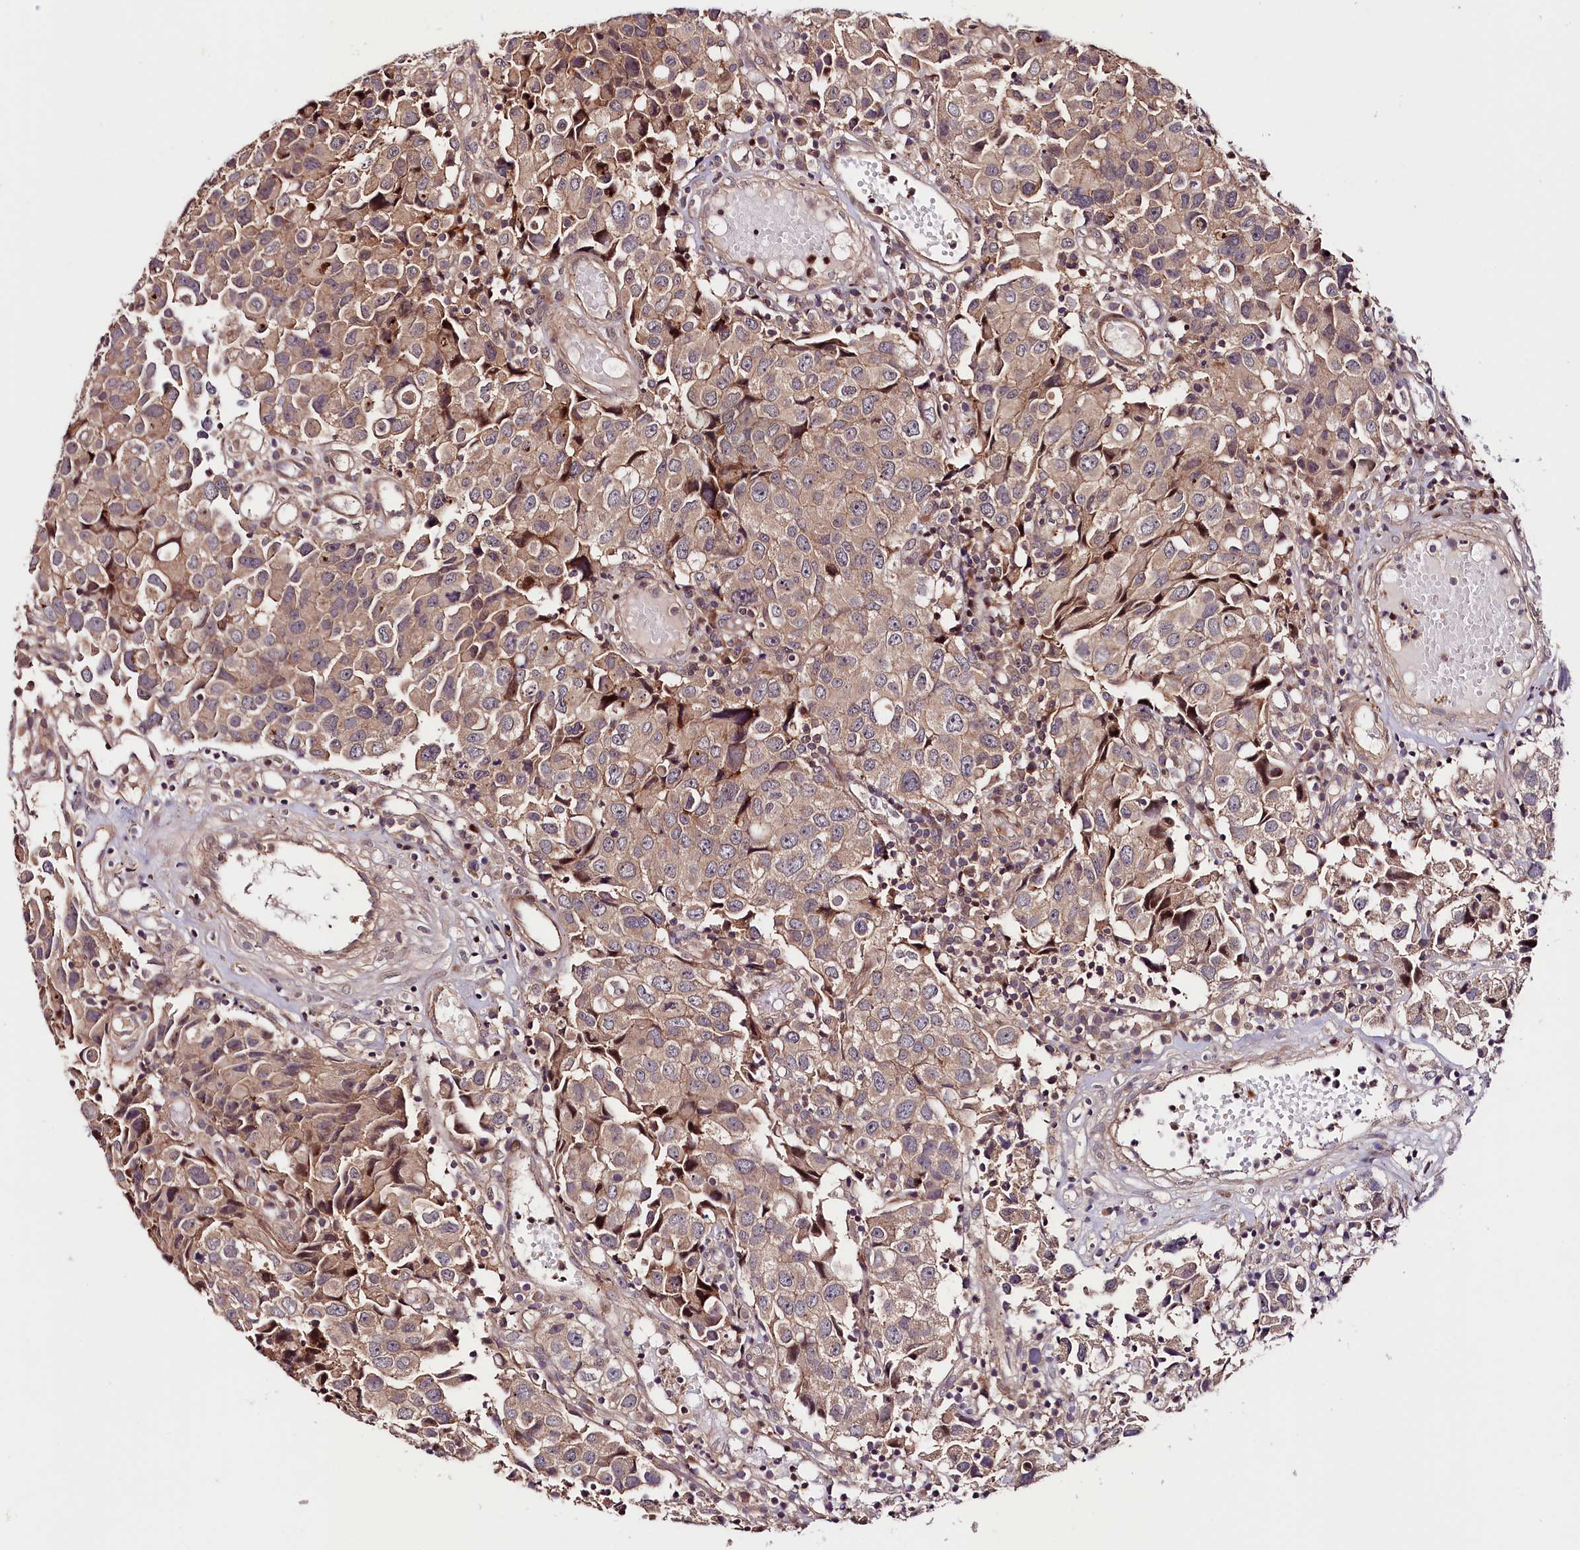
{"staining": {"intensity": "weak", "quantity": ">75%", "location": "cytoplasmic/membranous"}, "tissue": "urothelial cancer", "cell_type": "Tumor cells", "image_type": "cancer", "snomed": [{"axis": "morphology", "description": "Urothelial carcinoma, High grade"}, {"axis": "topography", "description": "Urinary bladder"}], "caption": "Protein expression by immunohistochemistry exhibits weak cytoplasmic/membranous expression in about >75% of tumor cells in urothelial cancer.", "gene": "CACNA1H", "patient": {"sex": "female", "age": 75}}